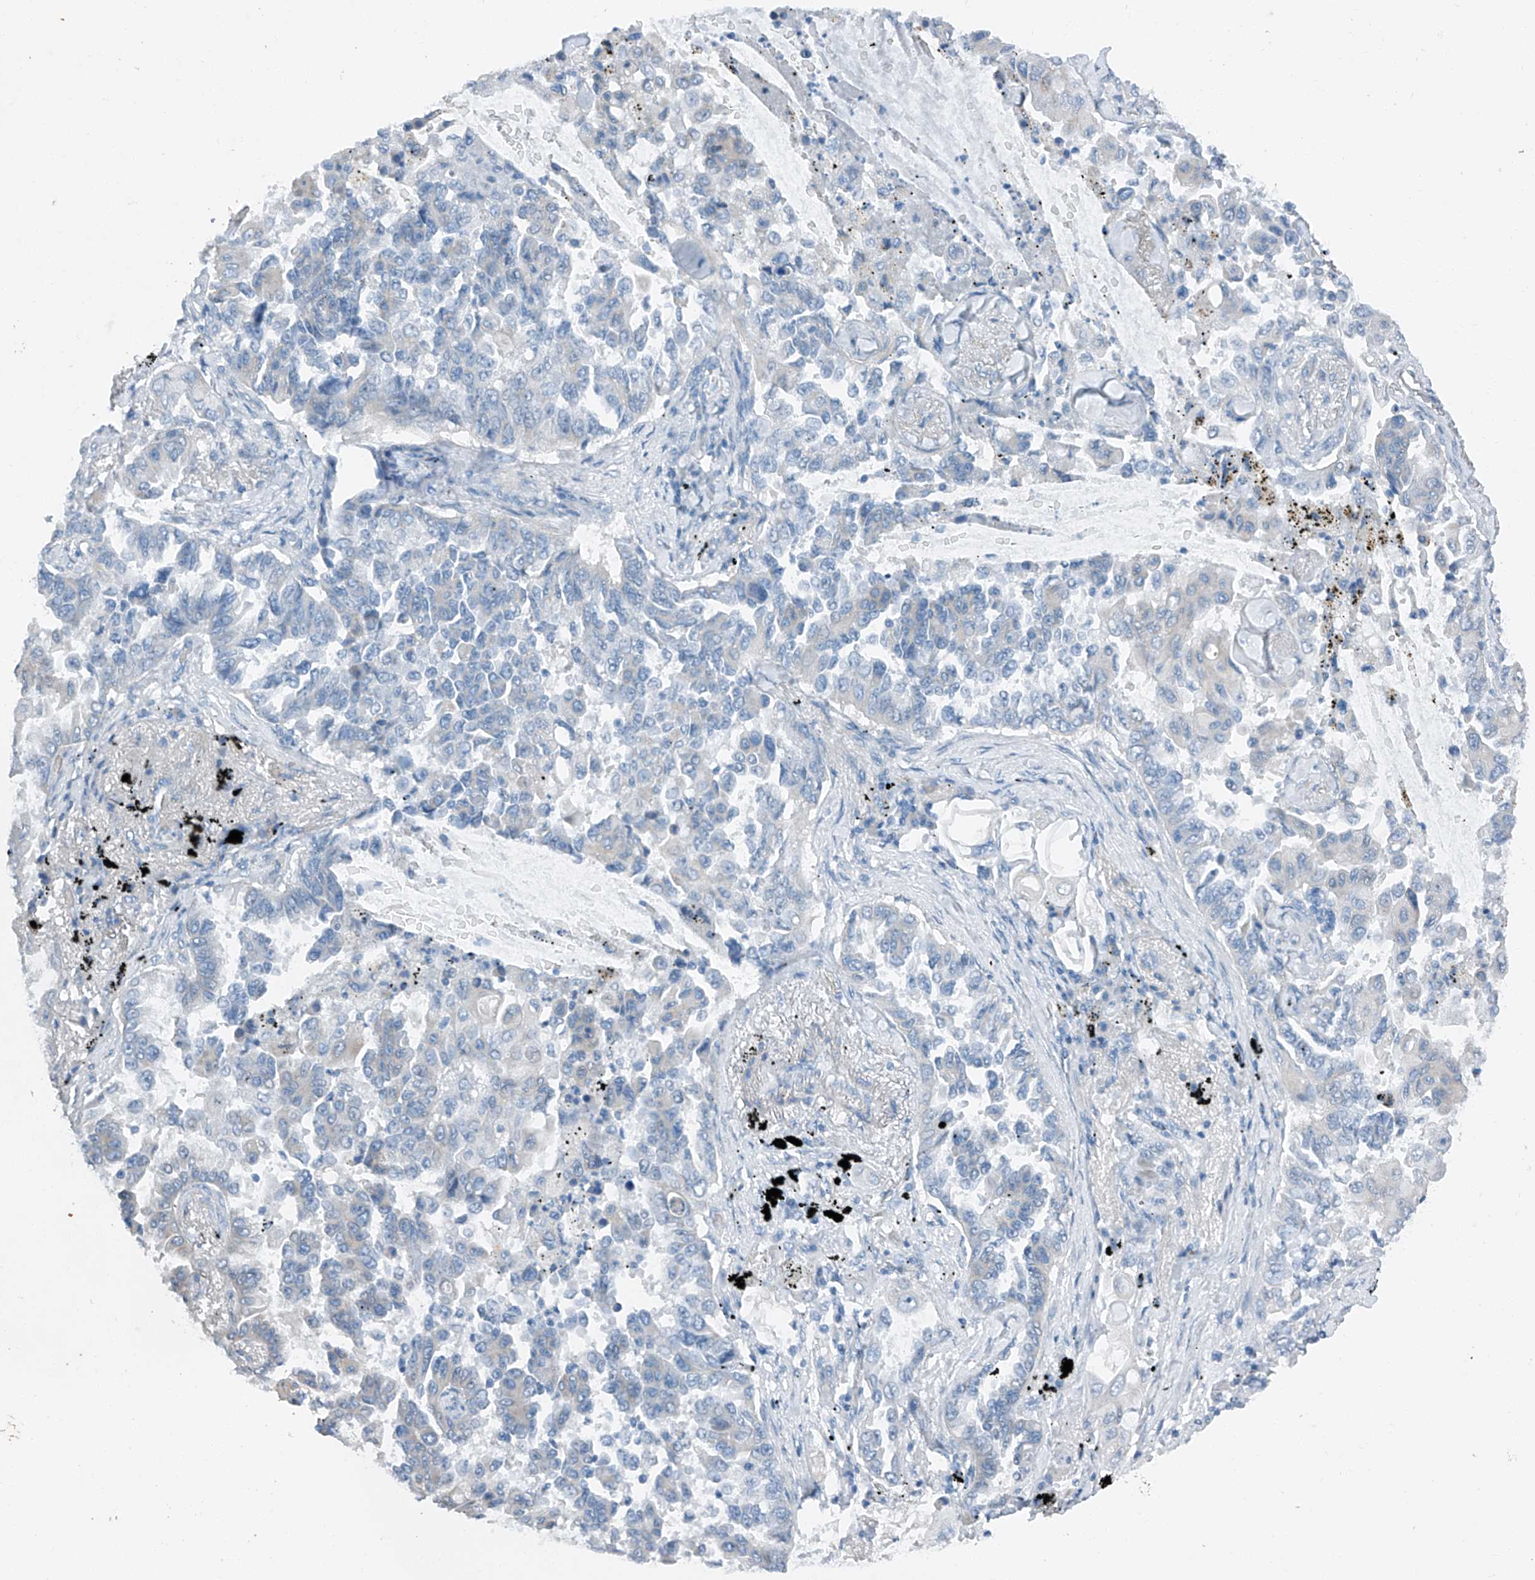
{"staining": {"intensity": "negative", "quantity": "none", "location": "none"}, "tissue": "lung cancer", "cell_type": "Tumor cells", "image_type": "cancer", "snomed": [{"axis": "morphology", "description": "Adenocarcinoma, NOS"}, {"axis": "topography", "description": "Lung"}], "caption": "IHC micrograph of neoplastic tissue: adenocarcinoma (lung) stained with DAB exhibits no significant protein expression in tumor cells. (DAB immunohistochemistry (IHC) with hematoxylin counter stain).", "gene": "MDGA1", "patient": {"sex": "female", "age": 67}}